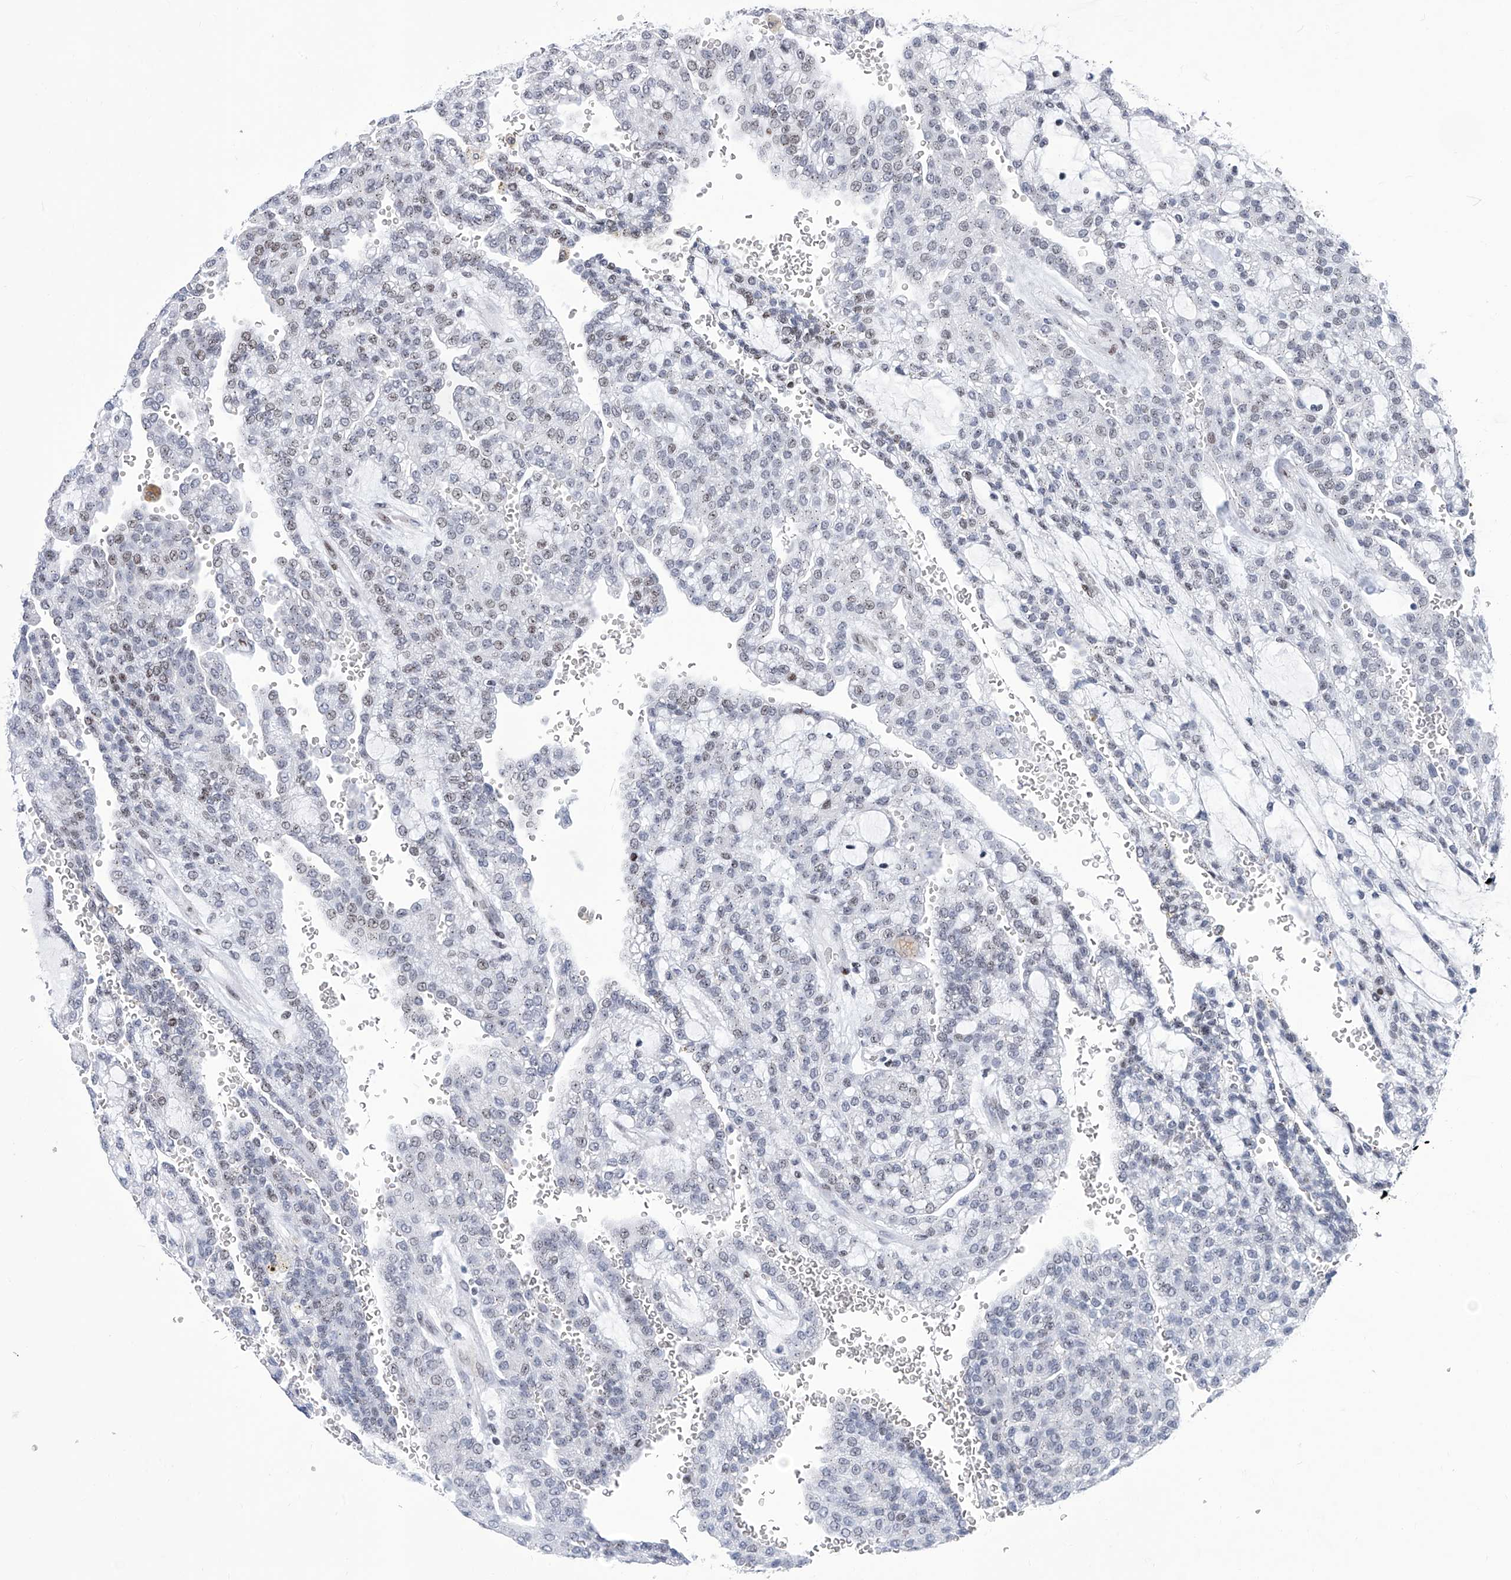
{"staining": {"intensity": "weak", "quantity": "<25%", "location": "nuclear"}, "tissue": "renal cancer", "cell_type": "Tumor cells", "image_type": "cancer", "snomed": [{"axis": "morphology", "description": "Adenocarcinoma, NOS"}, {"axis": "topography", "description": "Kidney"}], "caption": "The micrograph reveals no staining of tumor cells in renal cancer. (DAB immunohistochemistry with hematoxylin counter stain).", "gene": "HEY2", "patient": {"sex": "male", "age": 63}}